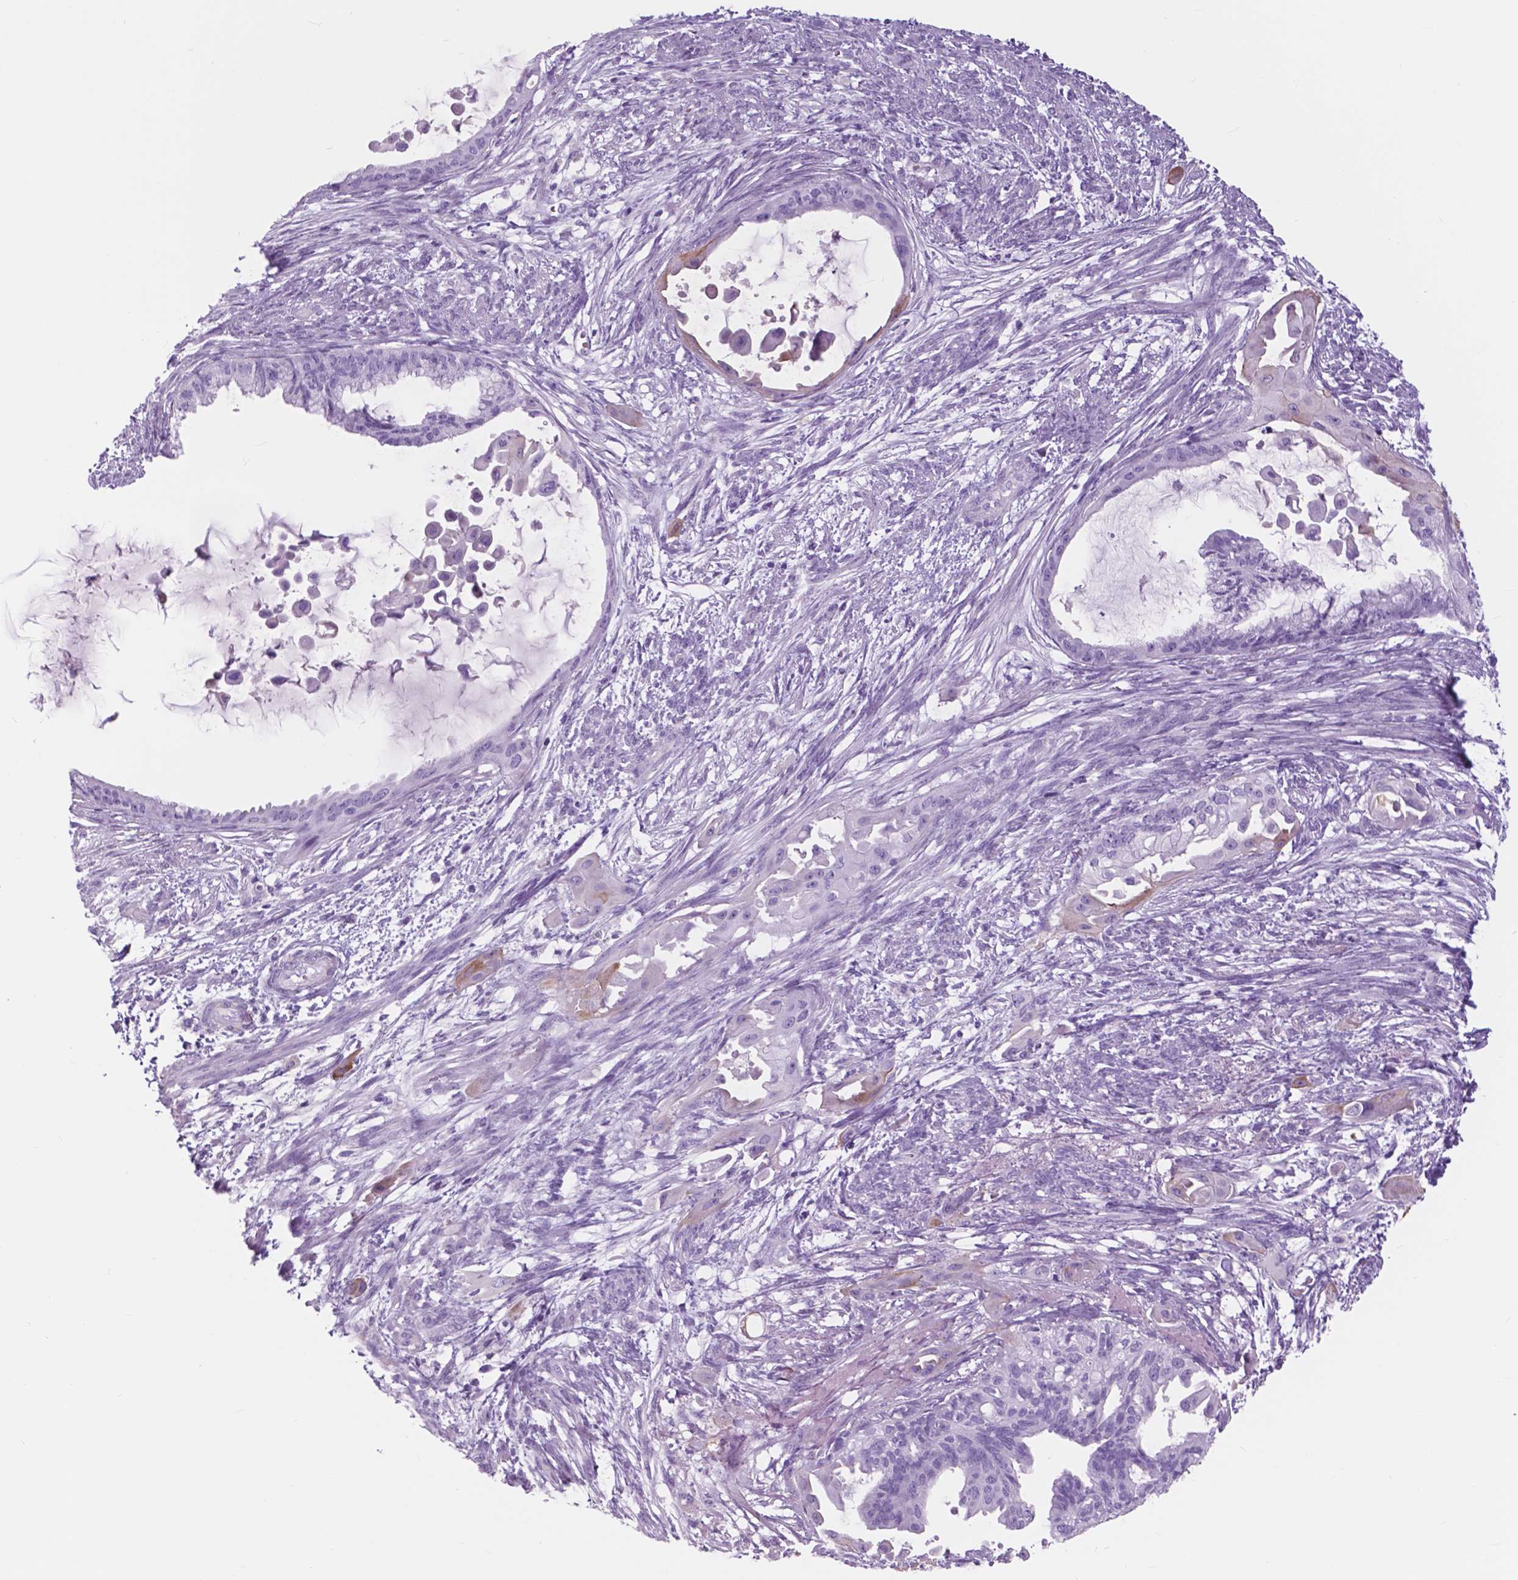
{"staining": {"intensity": "negative", "quantity": "none", "location": "none"}, "tissue": "endometrial cancer", "cell_type": "Tumor cells", "image_type": "cancer", "snomed": [{"axis": "morphology", "description": "Adenocarcinoma, NOS"}, {"axis": "topography", "description": "Endometrium"}], "caption": "Tumor cells are negative for brown protein staining in endometrial adenocarcinoma.", "gene": "FXYD2", "patient": {"sex": "female", "age": 86}}